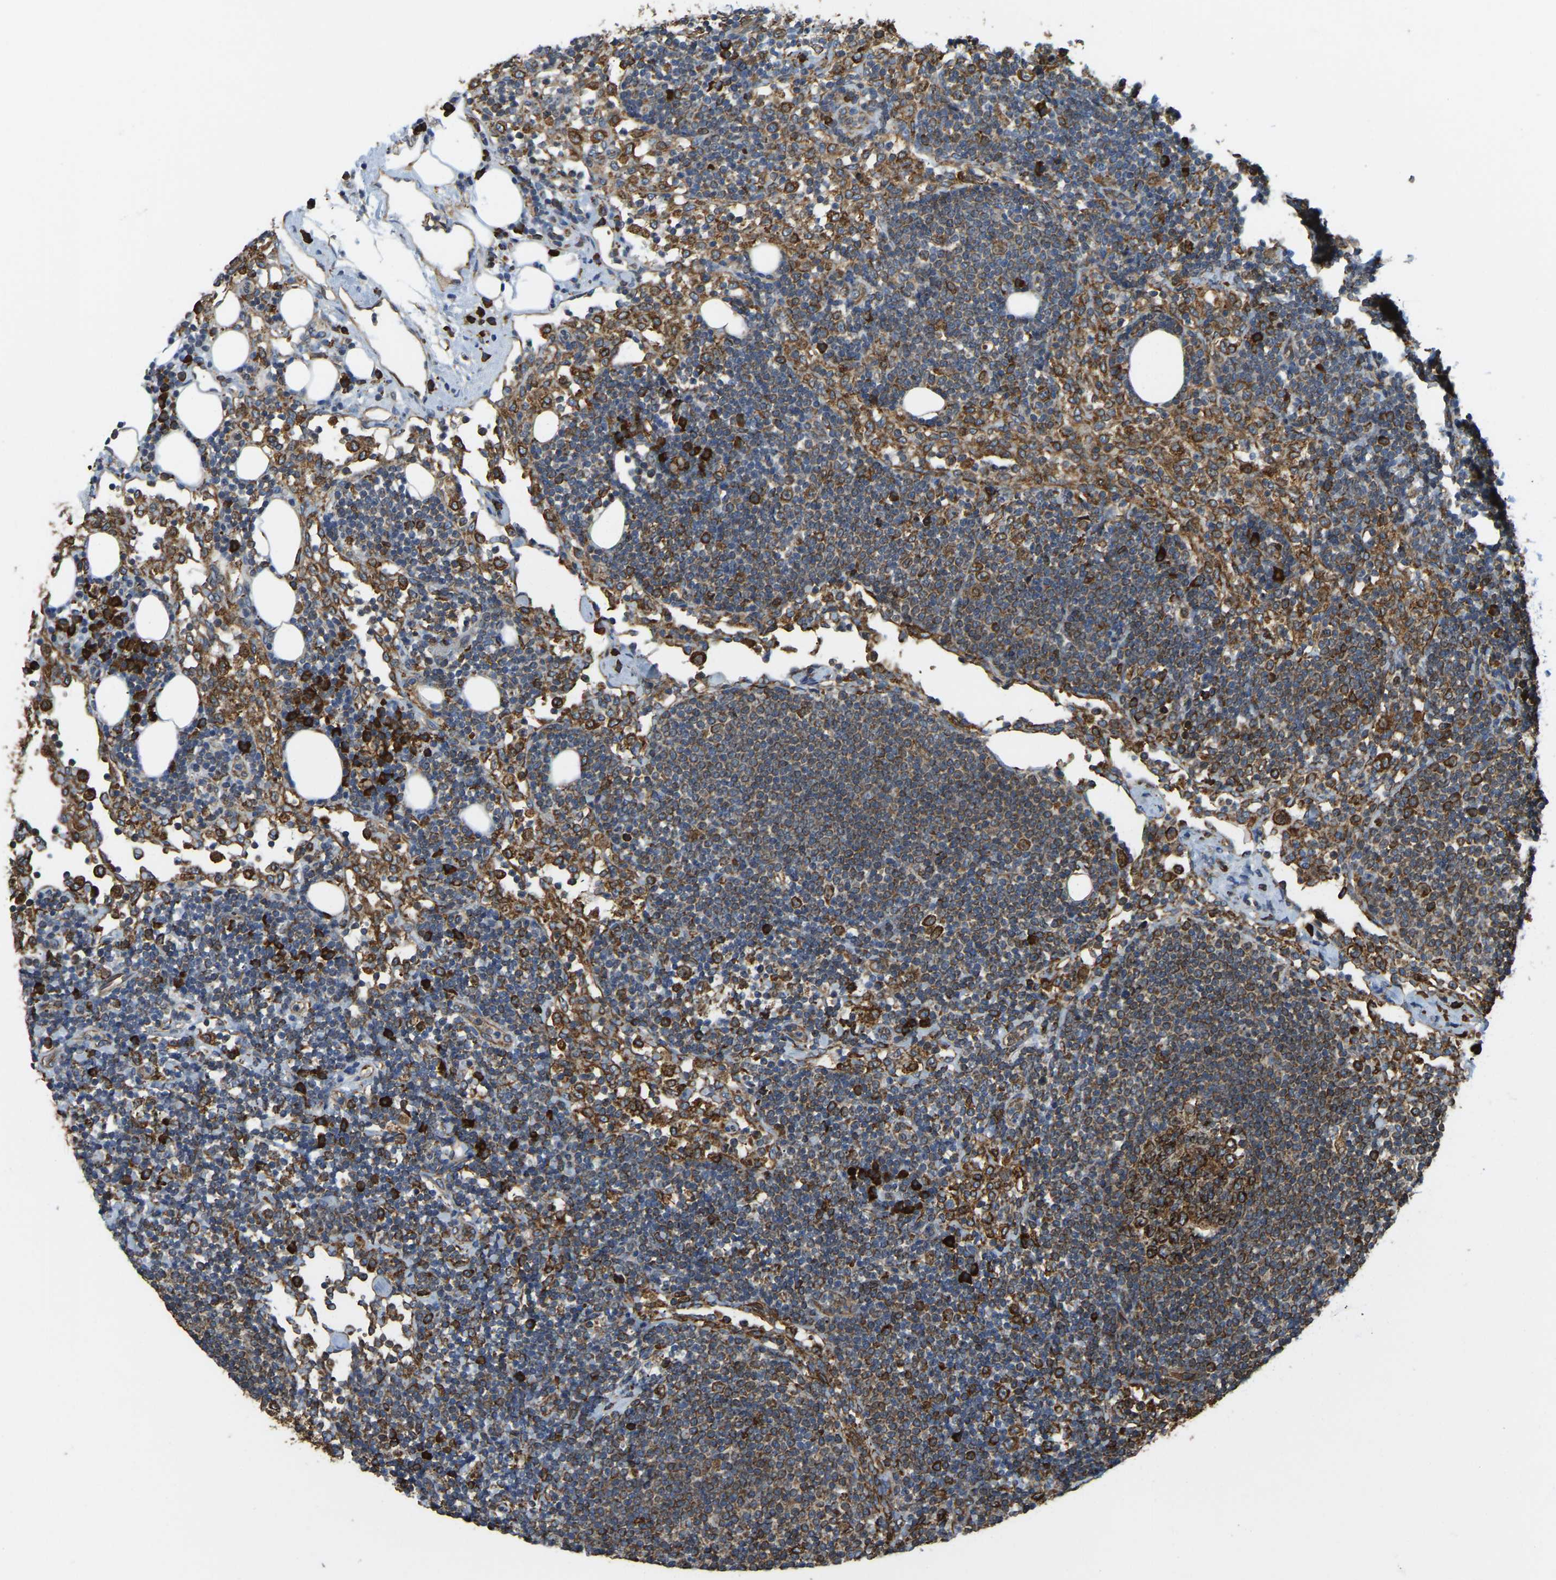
{"staining": {"intensity": "strong", "quantity": "25%-75%", "location": "cytoplasmic/membranous"}, "tissue": "lymph node", "cell_type": "Germinal center cells", "image_type": "normal", "snomed": [{"axis": "morphology", "description": "Normal tissue, NOS"}, {"axis": "morphology", "description": "Carcinoid, malignant, NOS"}, {"axis": "topography", "description": "Lymph node"}], "caption": "Germinal center cells display high levels of strong cytoplasmic/membranous staining in about 25%-75% of cells in unremarkable human lymph node. Ihc stains the protein in brown and the nuclei are stained blue.", "gene": "RNF115", "patient": {"sex": "male", "age": 47}}